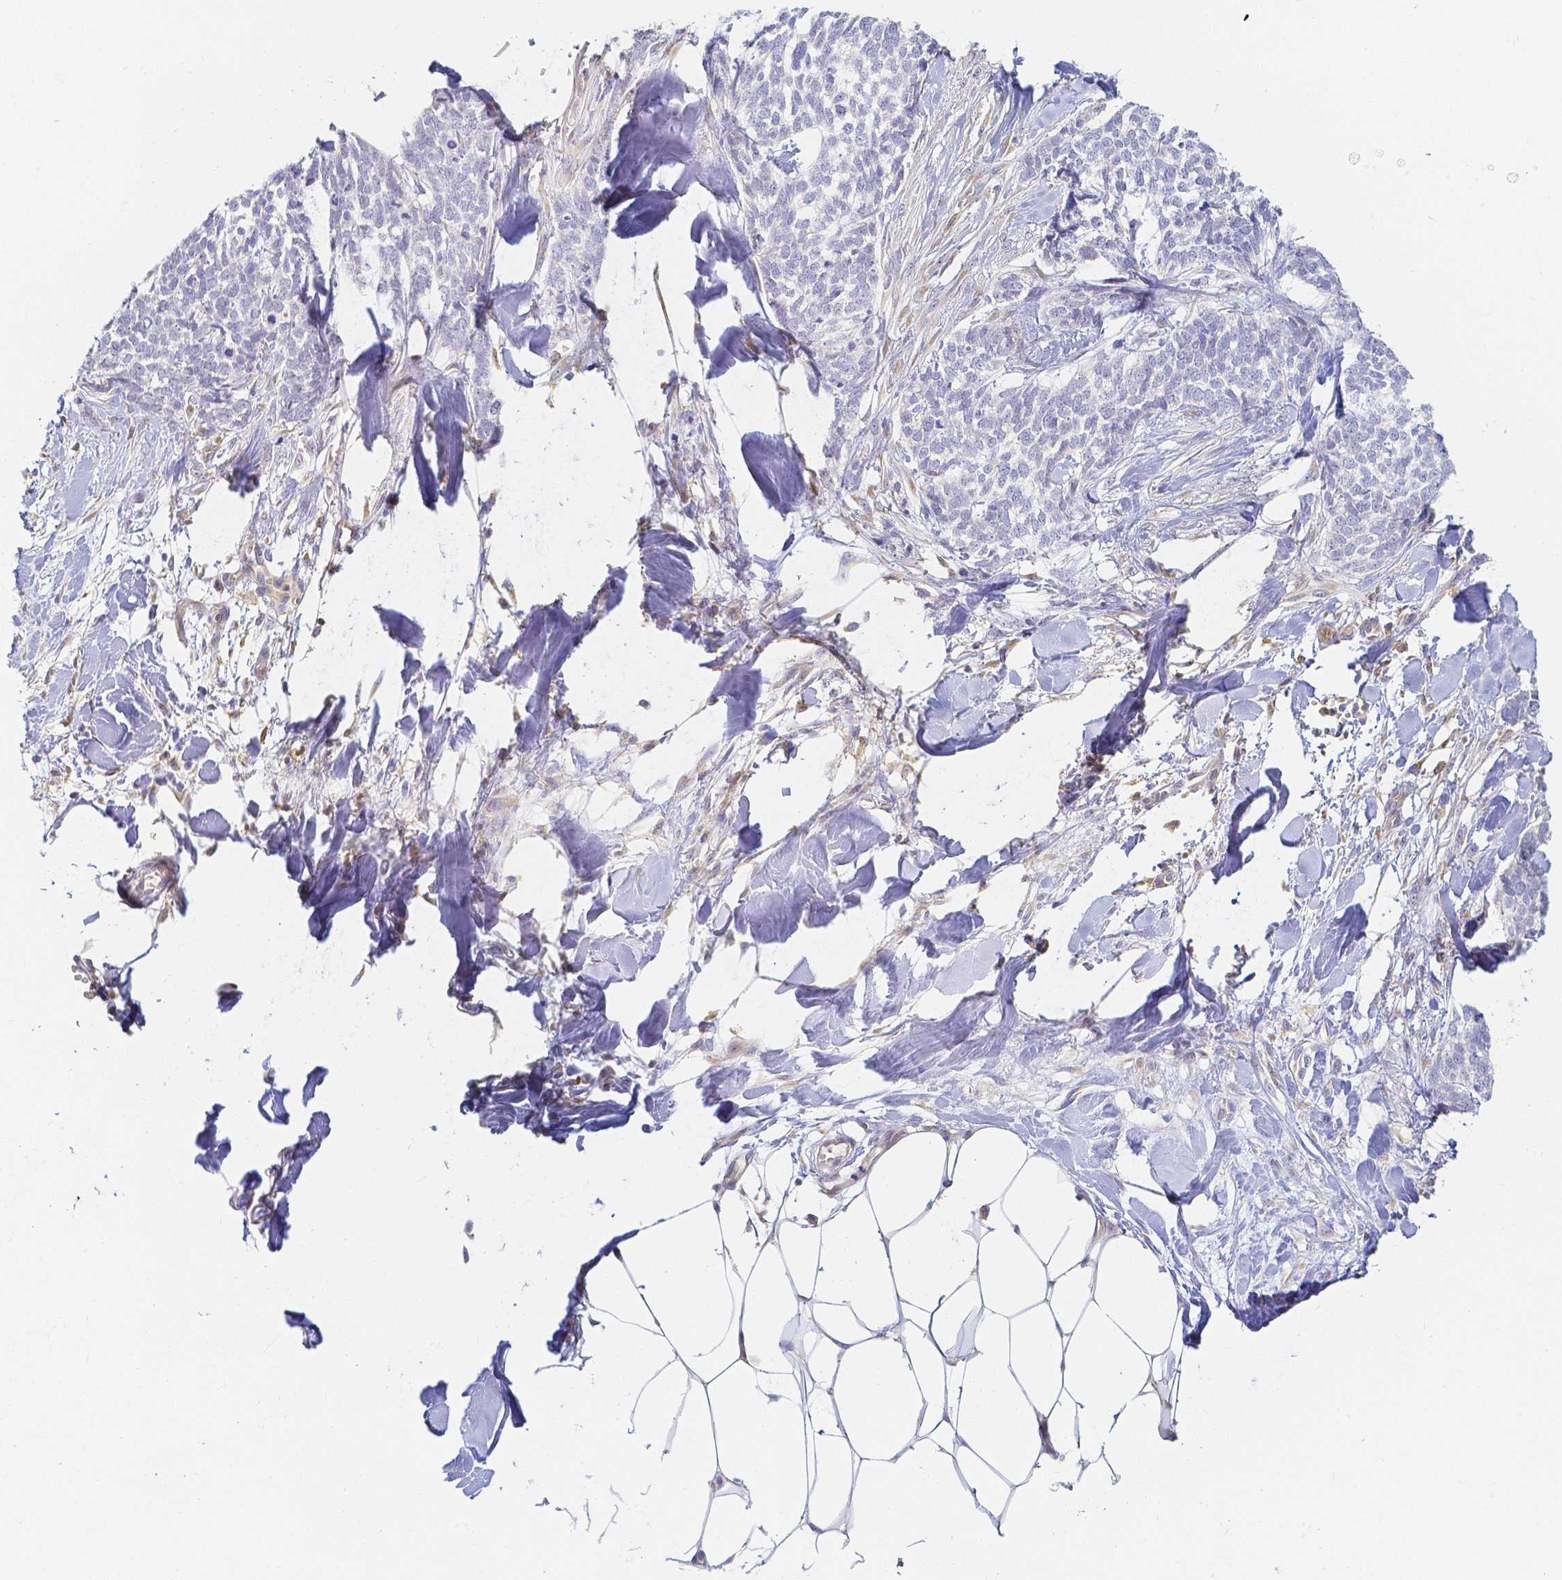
{"staining": {"intensity": "negative", "quantity": "none", "location": "none"}, "tissue": "skin cancer", "cell_type": "Tumor cells", "image_type": "cancer", "snomed": [{"axis": "morphology", "description": "Basal cell carcinoma"}, {"axis": "topography", "description": "Skin"}], "caption": "Tumor cells show no significant staining in skin cancer.", "gene": "KCNH1", "patient": {"sex": "female", "age": 59}}